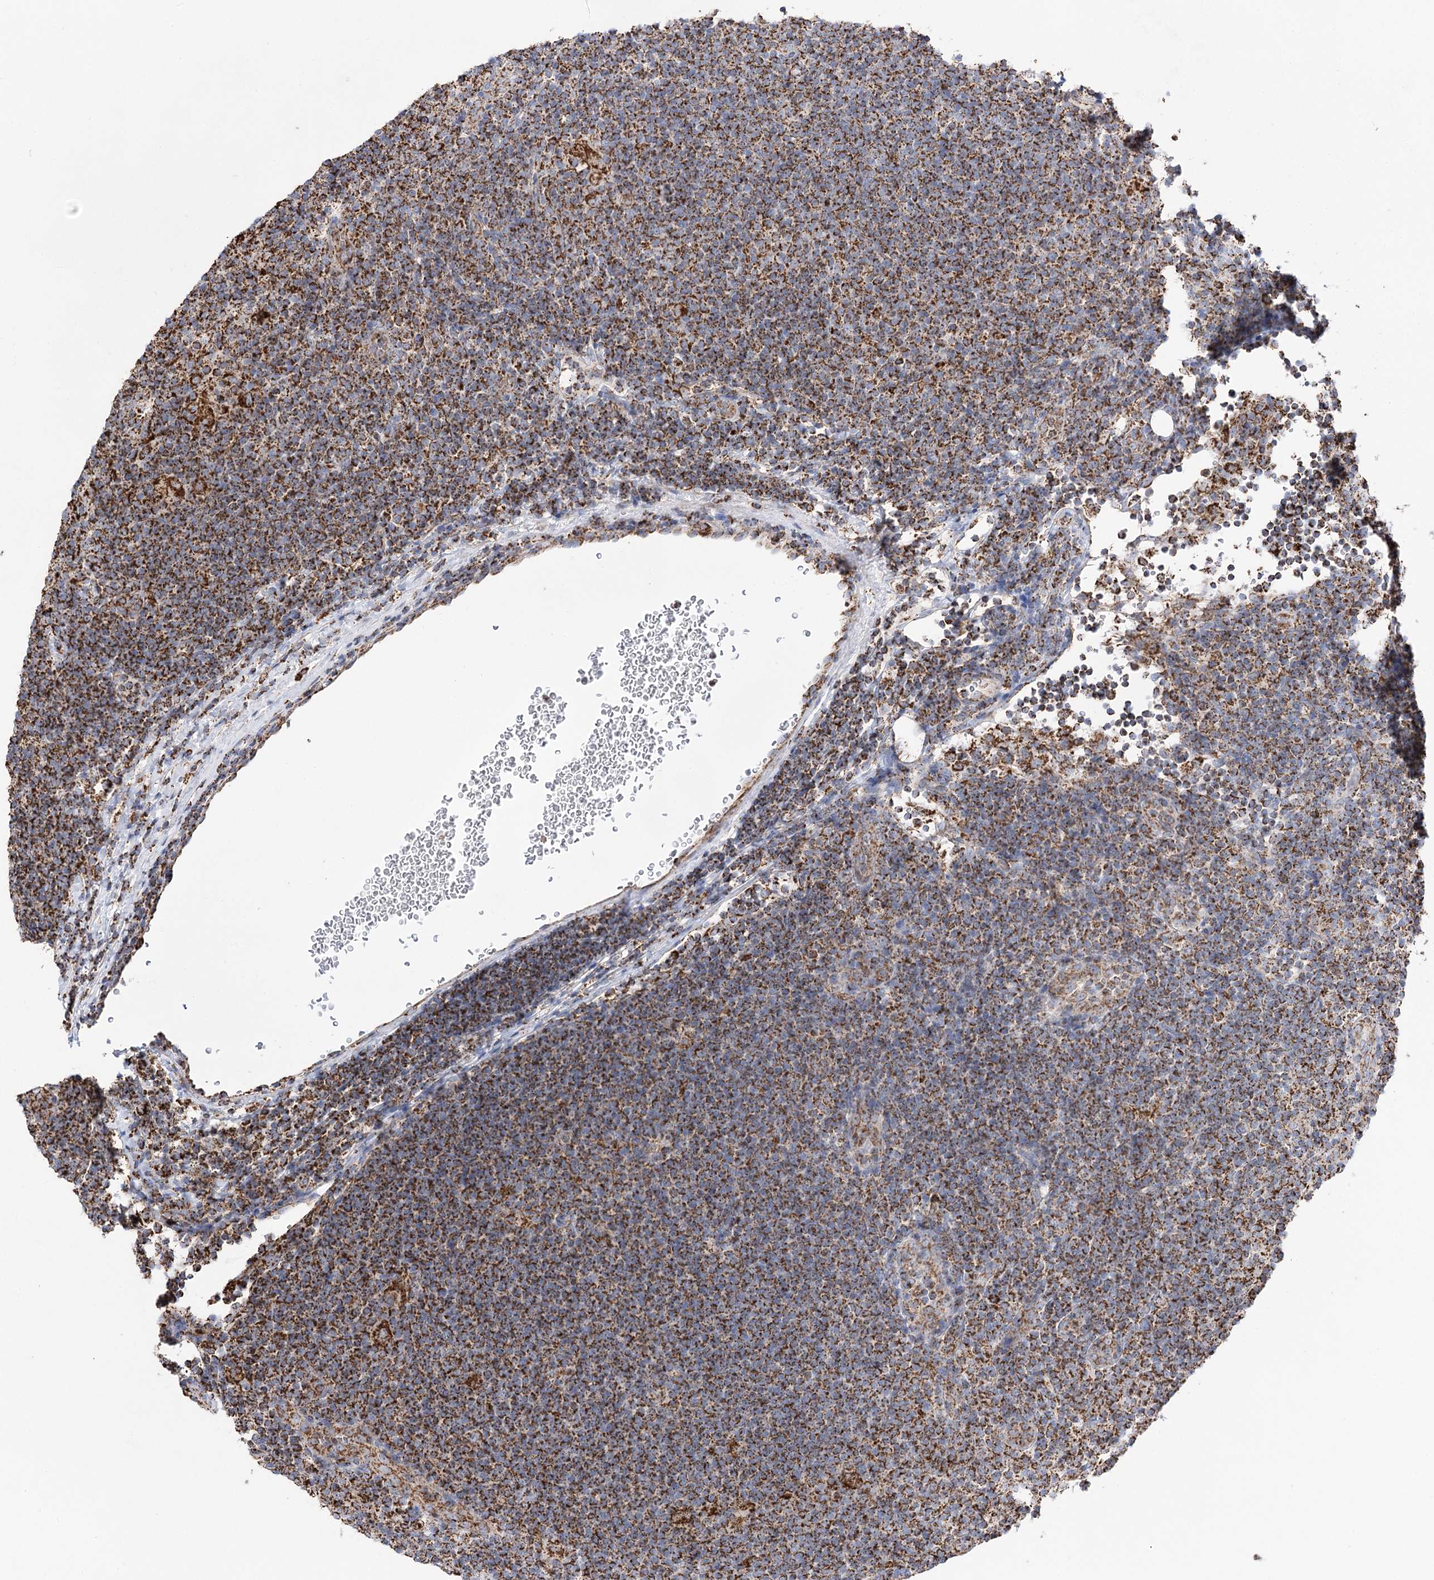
{"staining": {"intensity": "strong", "quantity": ">75%", "location": "cytoplasmic/membranous"}, "tissue": "lymphoma", "cell_type": "Tumor cells", "image_type": "cancer", "snomed": [{"axis": "morphology", "description": "Hodgkin's disease, NOS"}, {"axis": "topography", "description": "Lymph node"}], "caption": "Brown immunohistochemical staining in human lymphoma demonstrates strong cytoplasmic/membranous staining in about >75% of tumor cells.", "gene": "NADK2", "patient": {"sex": "female", "age": 57}}